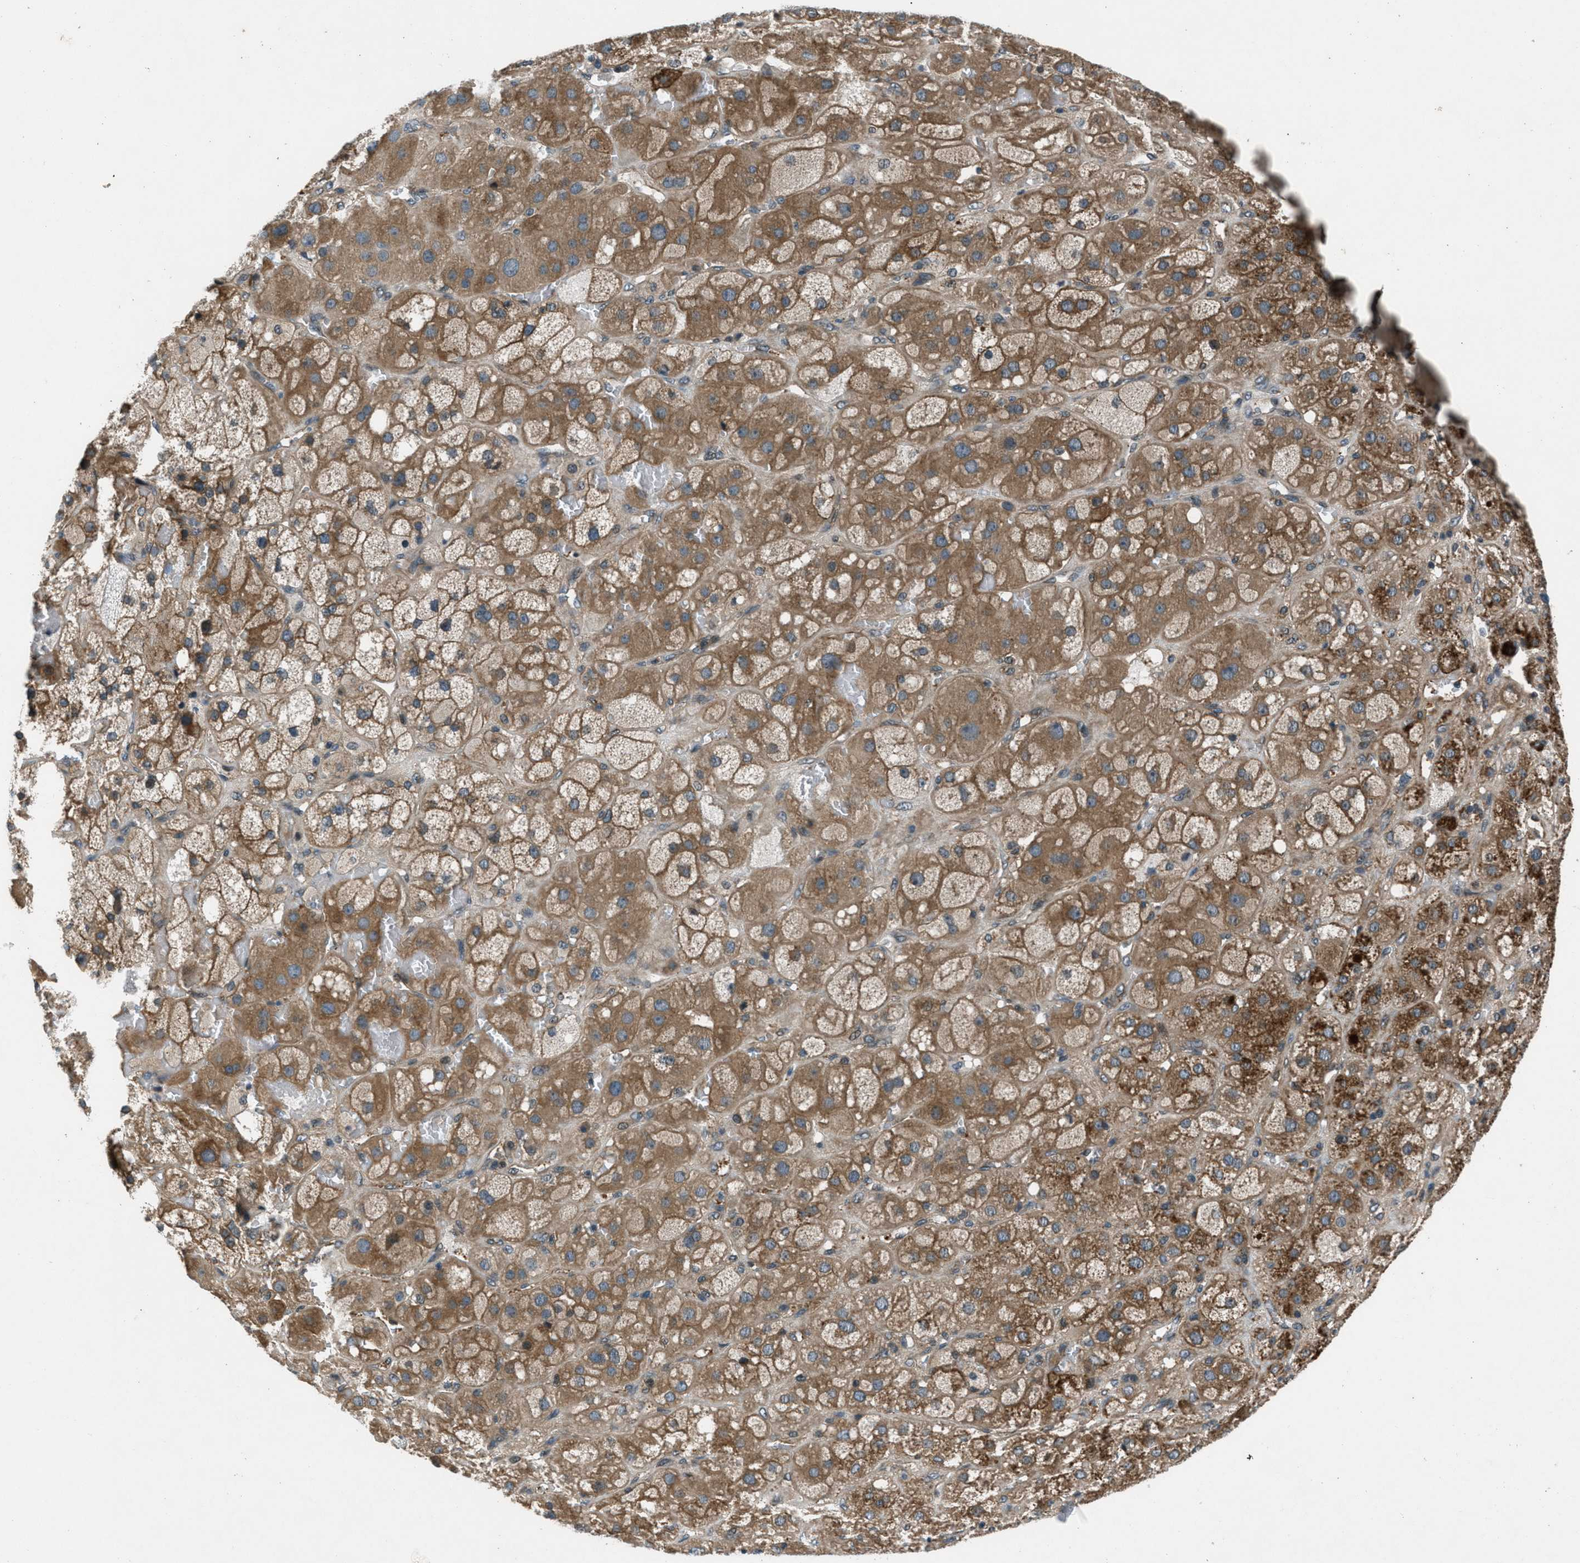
{"staining": {"intensity": "moderate", "quantity": ">75%", "location": "cytoplasmic/membranous"}, "tissue": "adrenal gland", "cell_type": "Glandular cells", "image_type": "normal", "snomed": [{"axis": "morphology", "description": "Normal tissue, NOS"}, {"axis": "topography", "description": "Adrenal gland"}], "caption": "Immunohistochemical staining of unremarkable human adrenal gland displays medium levels of moderate cytoplasmic/membranous expression in approximately >75% of glandular cells.", "gene": "EPSTI1", "patient": {"sex": "female", "age": 47}}